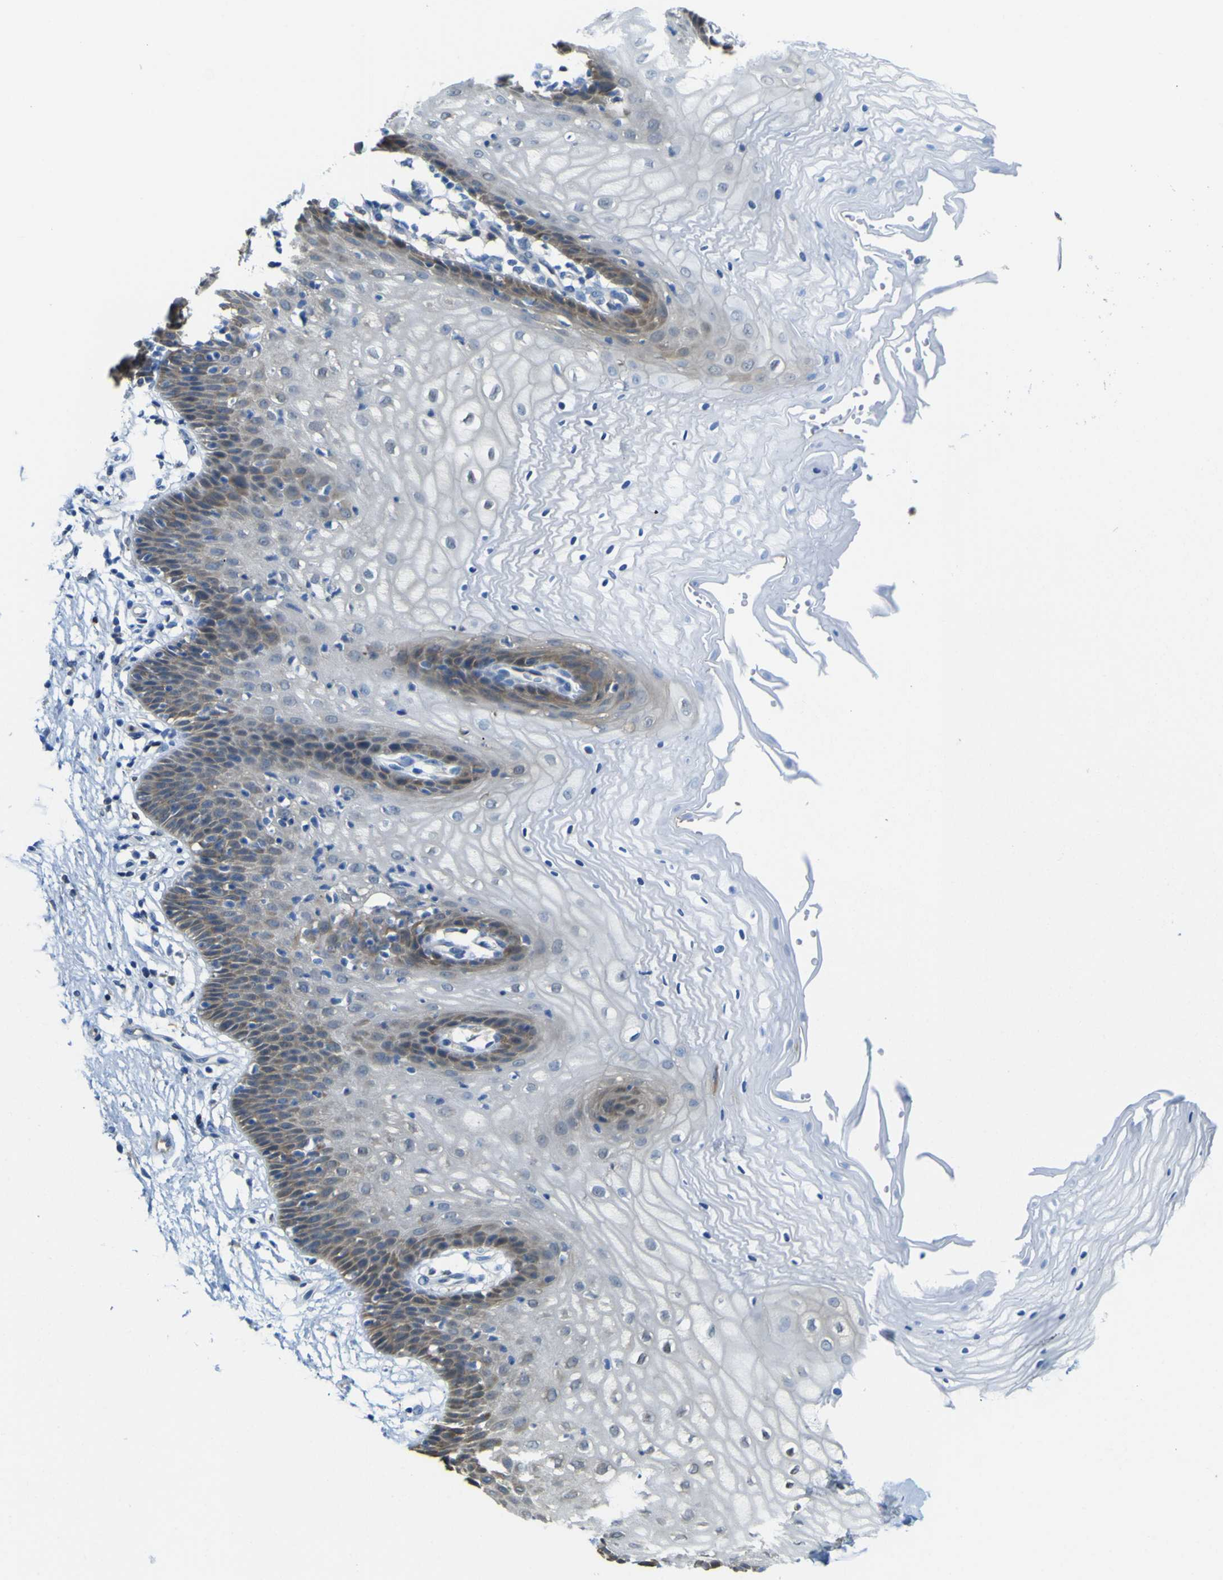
{"staining": {"intensity": "negative", "quantity": "none", "location": "none"}, "tissue": "vagina", "cell_type": "Squamous epithelial cells", "image_type": "normal", "snomed": [{"axis": "morphology", "description": "Normal tissue, NOS"}, {"axis": "topography", "description": "Vagina"}], "caption": "Squamous epithelial cells are negative for brown protein staining in normal vagina. (Brightfield microscopy of DAB (3,3'-diaminobenzidine) IHC at high magnification).", "gene": "ABHD3", "patient": {"sex": "female", "age": 34}}